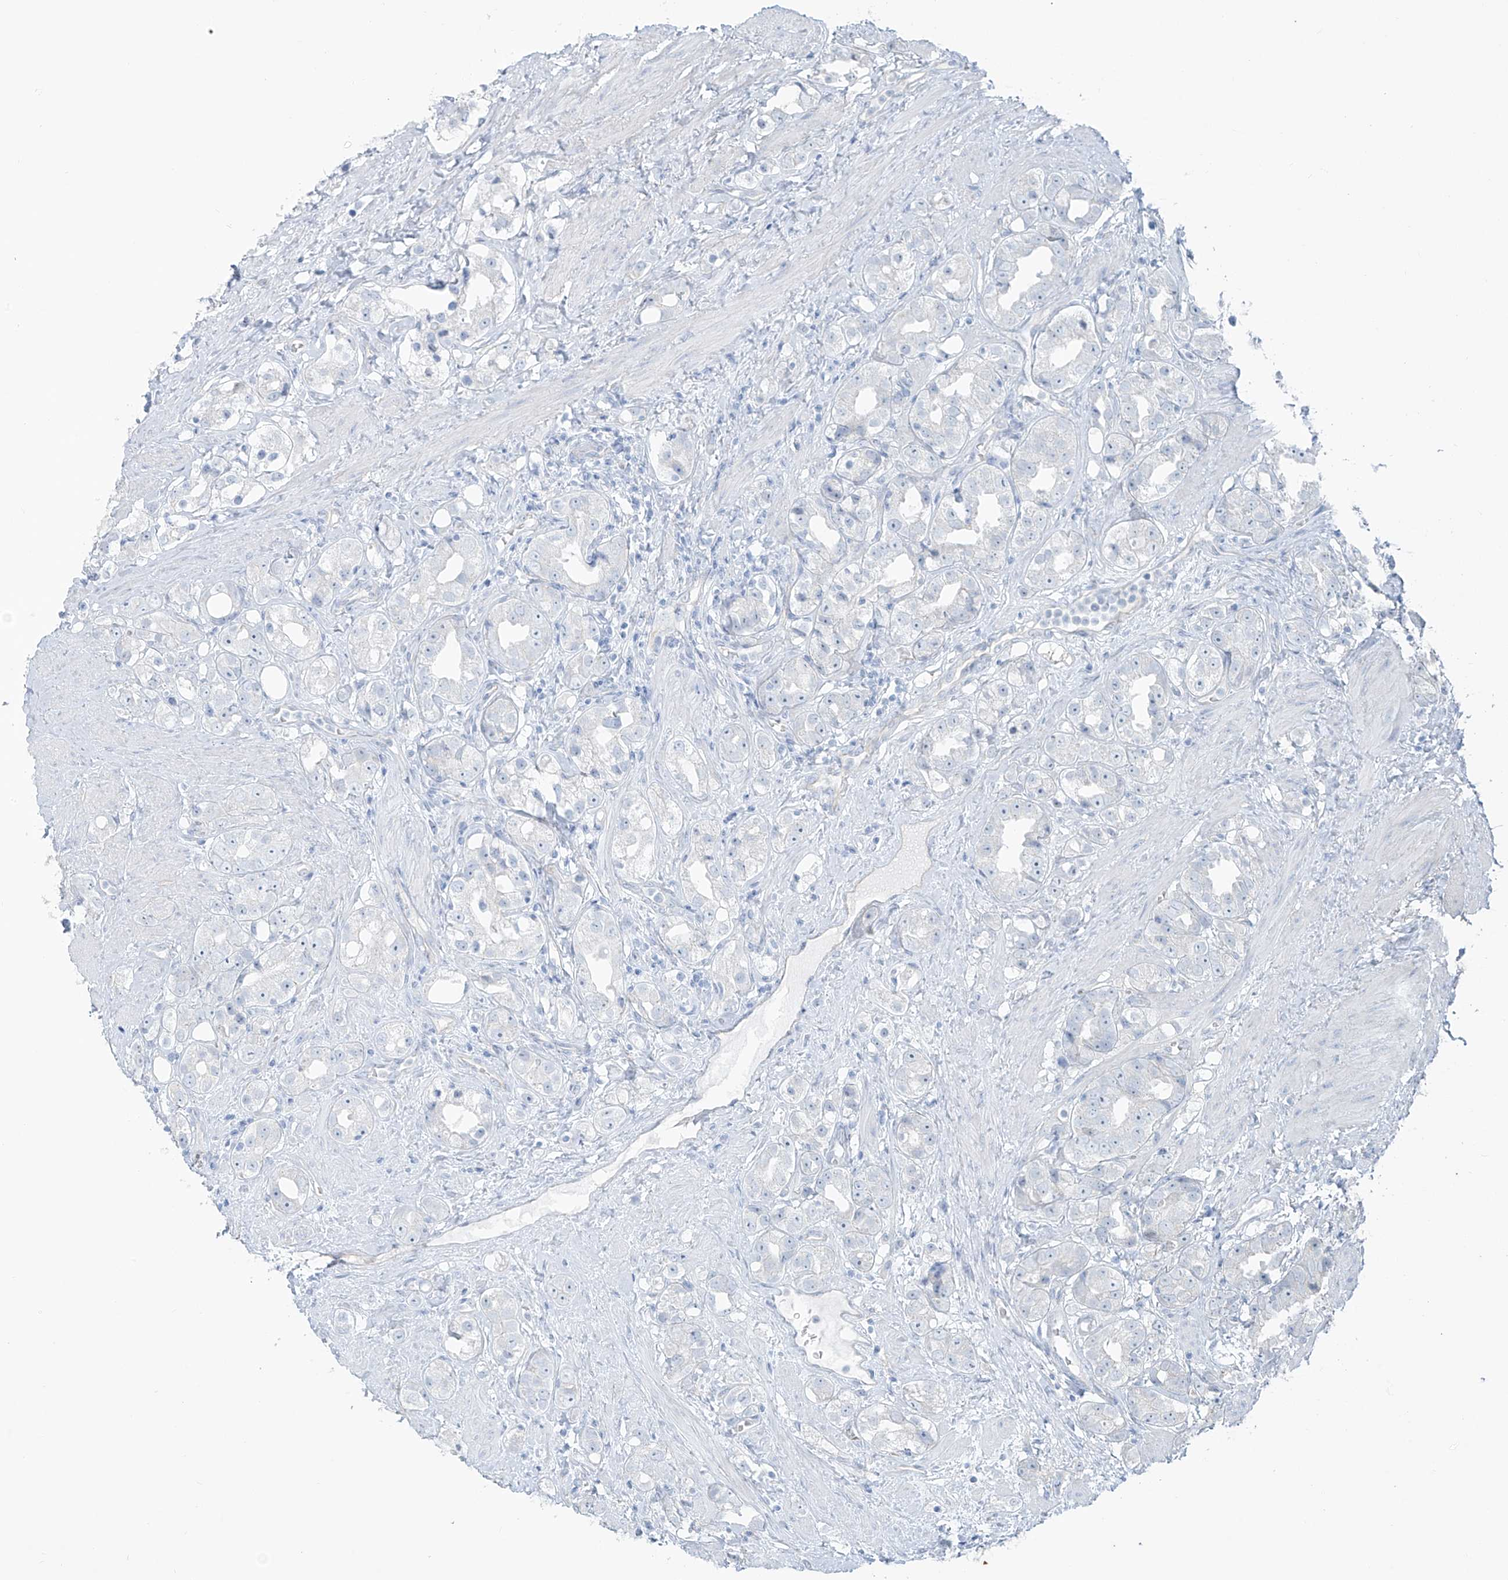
{"staining": {"intensity": "negative", "quantity": "none", "location": "none"}, "tissue": "prostate cancer", "cell_type": "Tumor cells", "image_type": "cancer", "snomed": [{"axis": "morphology", "description": "Adenocarcinoma, NOS"}, {"axis": "topography", "description": "Prostate"}], "caption": "Prostate adenocarcinoma stained for a protein using immunohistochemistry reveals no positivity tumor cells.", "gene": "TUBE1", "patient": {"sex": "male", "age": 79}}